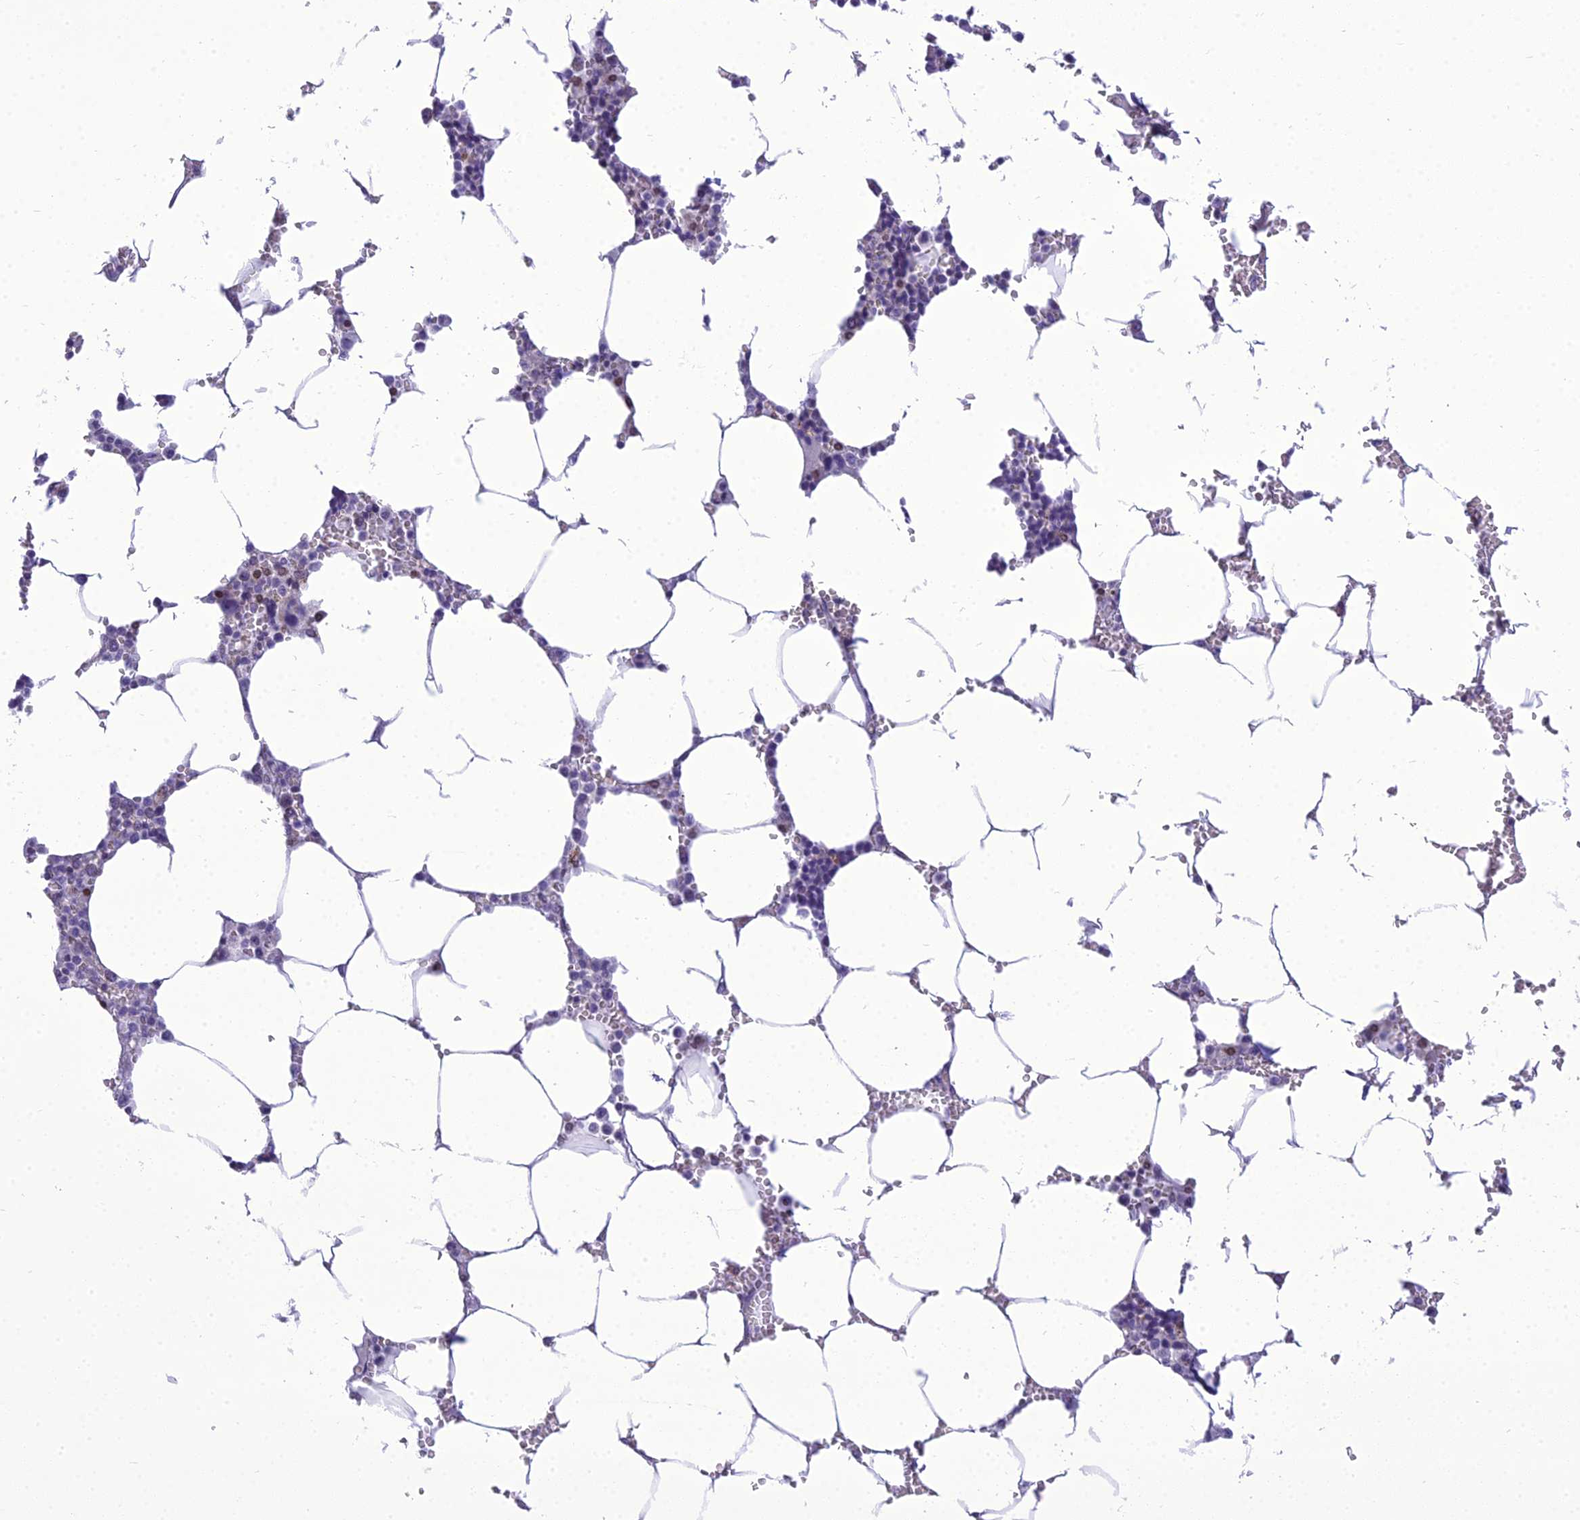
{"staining": {"intensity": "weak", "quantity": "<25%", "location": "cytoplasmic/membranous"}, "tissue": "bone marrow", "cell_type": "Hematopoietic cells", "image_type": "normal", "snomed": [{"axis": "morphology", "description": "Normal tissue, NOS"}, {"axis": "topography", "description": "Bone marrow"}], "caption": "The photomicrograph shows no staining of hematopoietic cells in benign bone marrow.", "gene": "B9D2", "patient": {"sex": "male", "age": 70}}